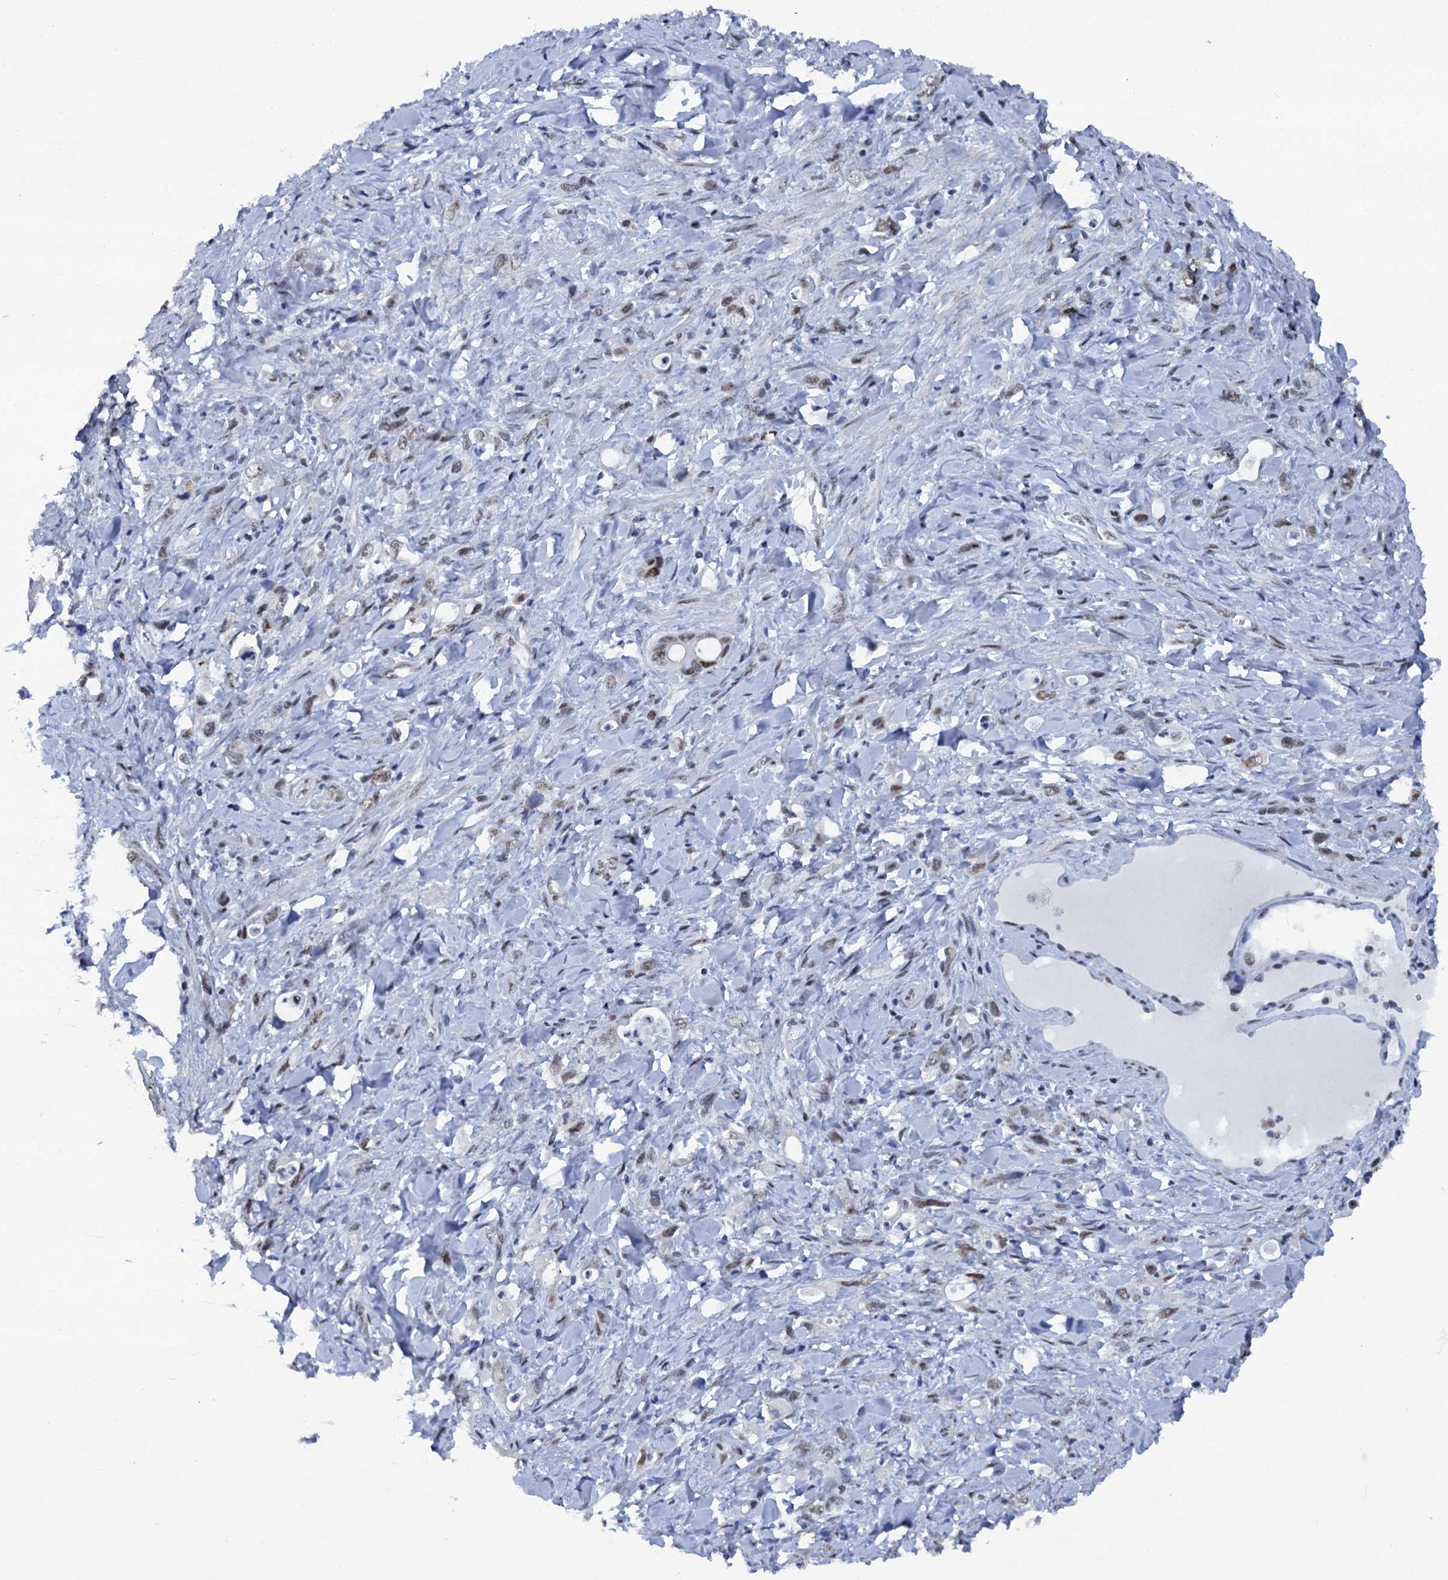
{"staining": {"intensity": "moderate", "quantity": ">75%", "location": "nuclear"}, "tissue": "stomach cancer", "cell_type": "Tumor cells", "image_type": "cancer", "snomed": [{"axis": "morphology", "description": "Adenocarcinoma, NOS"}, {"axis": "topography", "description": "Stomach, lower"}], "caption": "A high-resolution micrograph shows IHC staining of stomach cancer (adenocarcinoma), which reveals moderate nuclear staining in about >75% of tumor cells. (Stains: DAB (3,3'-diaminobenzidine) in brown, nuclei in blue, Microscopy: brightfield microscopy at high magnification).", "gene": "SREK1", "patient": {"sex": "female", "age": 43}}